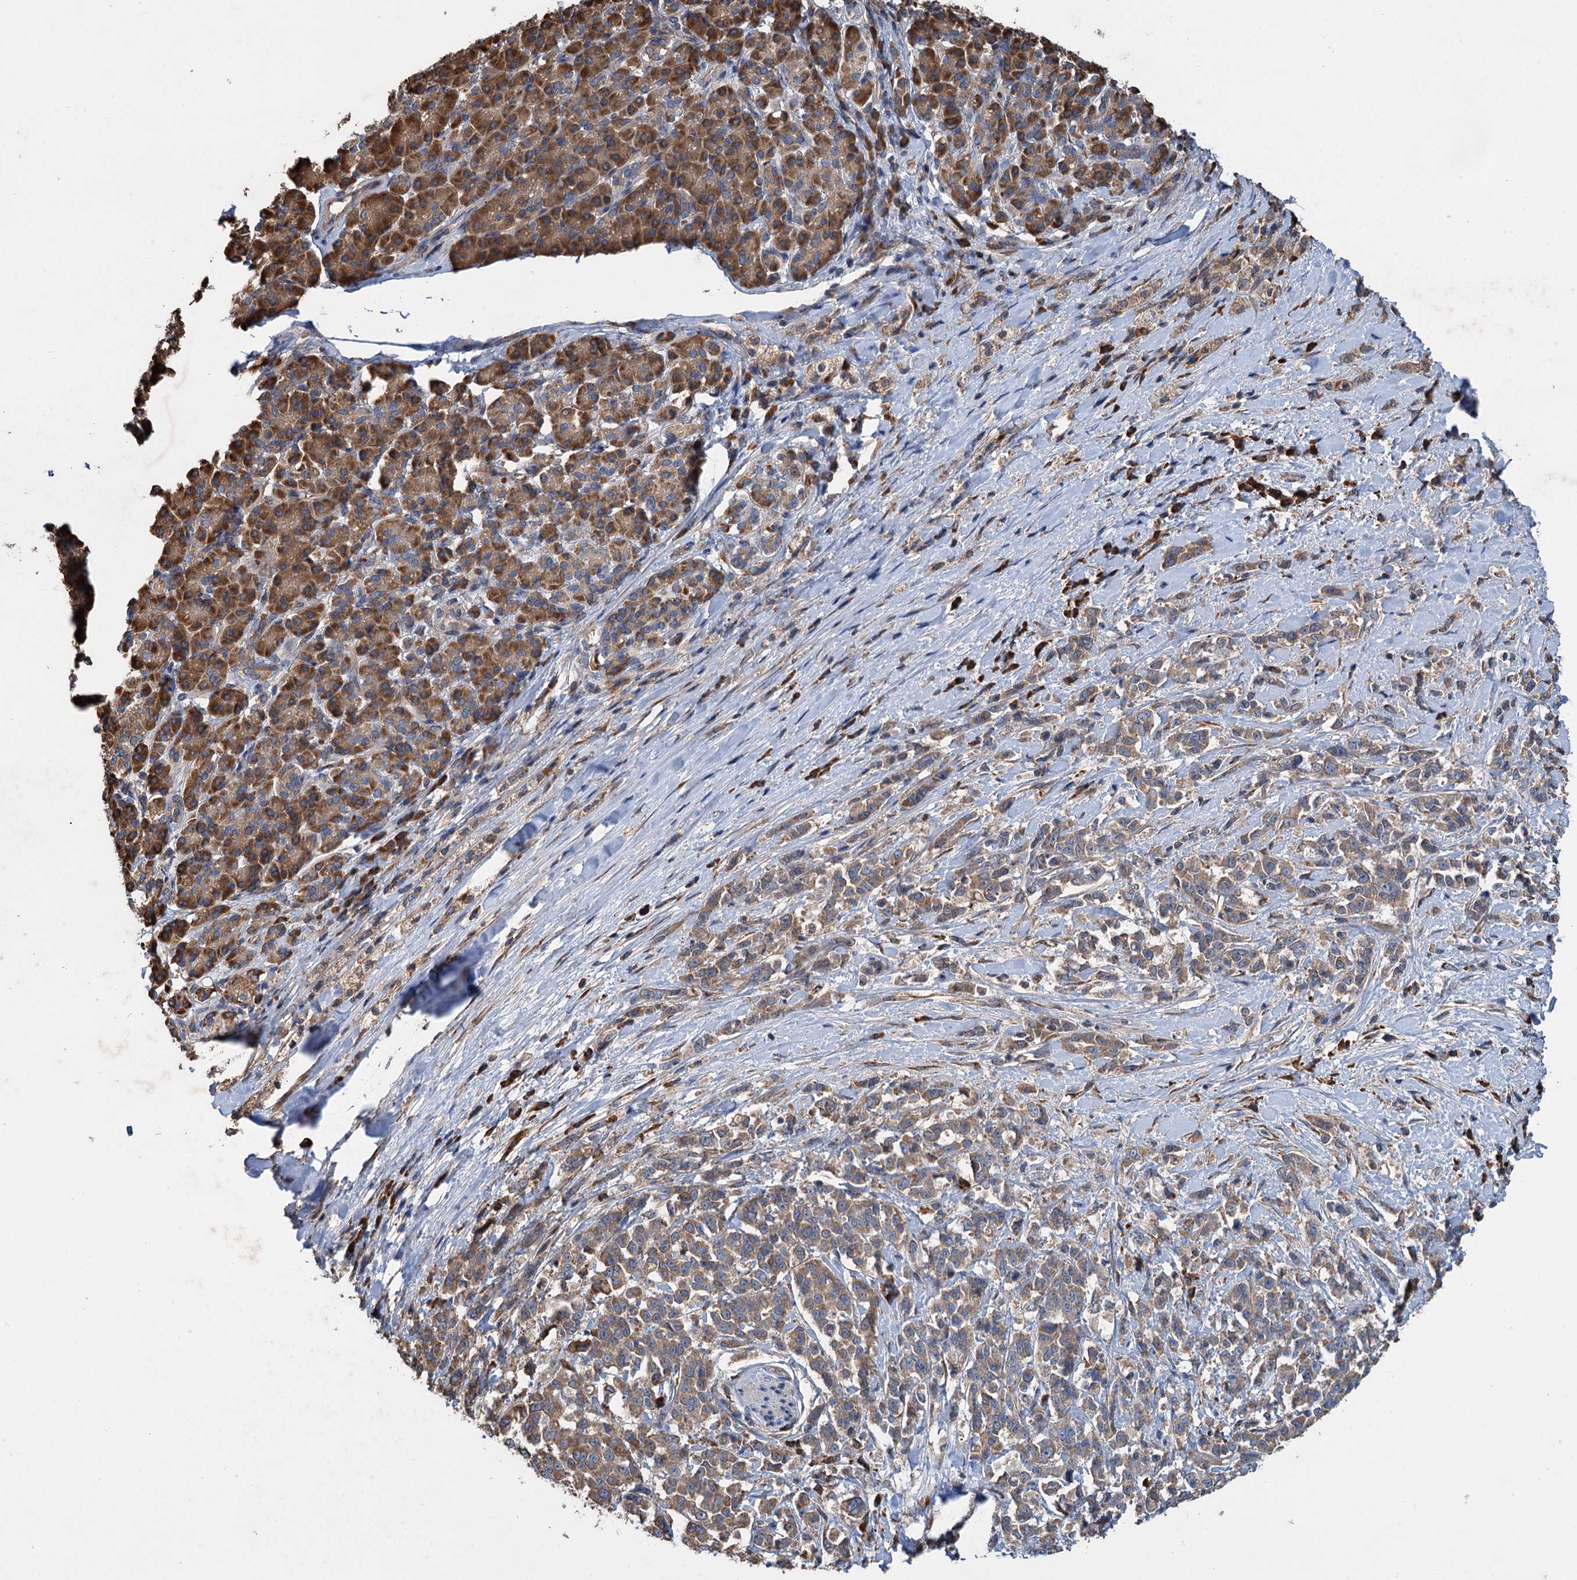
{"staining": {"intensity": "moderate", "quantity": ">75%", "location": "cytoplasmic/membranous"}, "tissue": "pancreatic cancer", "cell_type": "Tumor cells", "image_type": "cancer", "snomed": [{"axis": "morphology", "description": "Normal tissue, NOS"}, {"axis": "morphology", "description": "Adenocarcinoma, NOS"}, {"axis": "topography", "description": "Pancreas"}], "caption": "A medium amount of moderate cytoplasmic/membranous staining is appreciated in approximately >75% of tumor cells in adenocarcinoma (pancreatic) tissue.", "gene": "LINS1", "patient": {"sex": "female", "age": 64}}